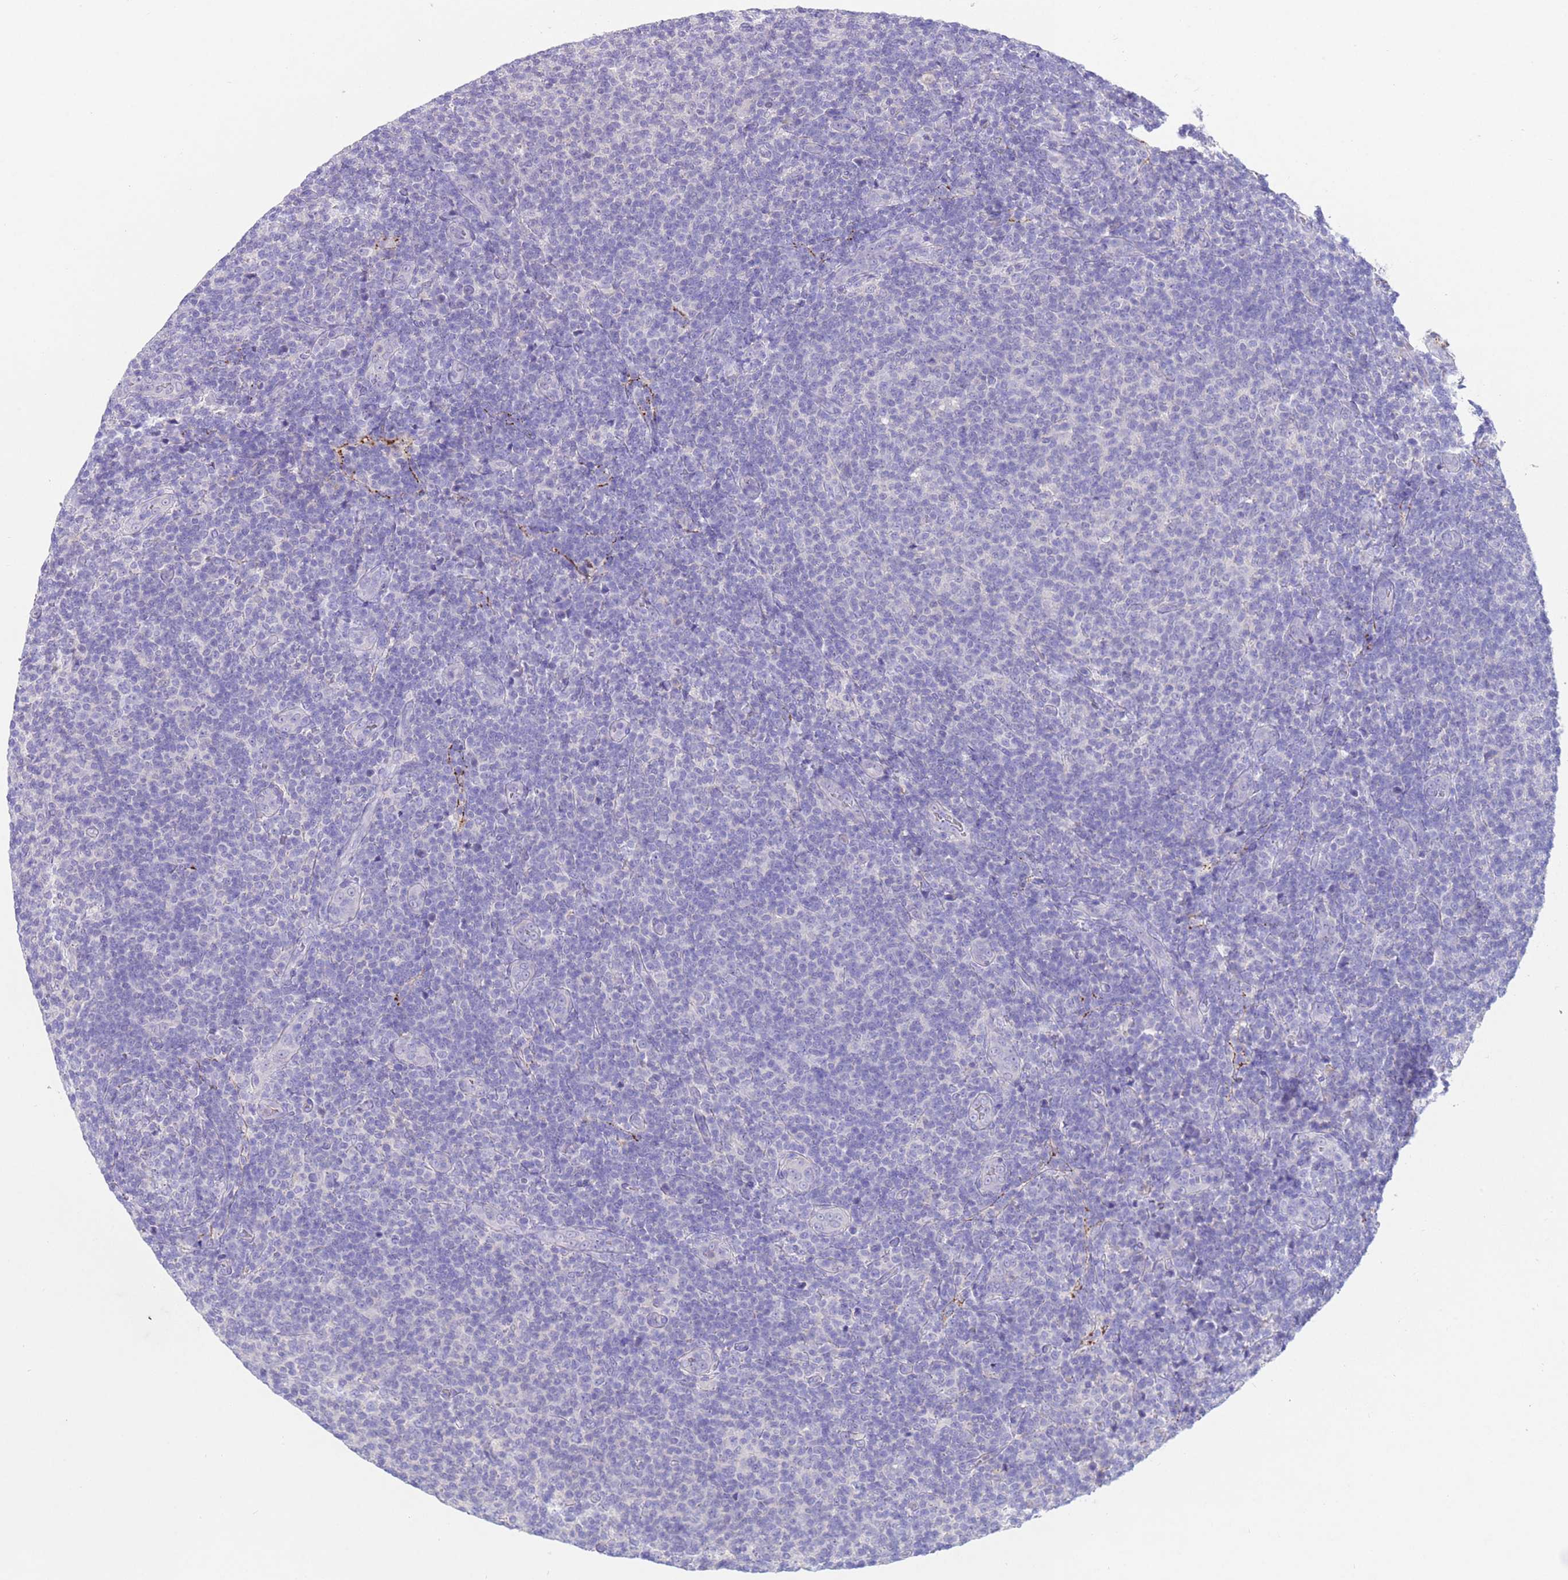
{"staining": {"intensity": "negative", "quantity": "none", "location": "none"}, "tissue": "lymphoma", "cell_type": "Tumor cells", "image_type": "cancer", "snomed": [{"axis": "morphology", "description": "Malignant lymphoma, non-Hodgkin's type, Low grade"}, {"axis": "topography", "description": "Lymph node"}], "caption": "Tumor cells show no significant staining in lymphoma.", "gene": "USP38", "patient": {"sex": "male", "age": 66}}